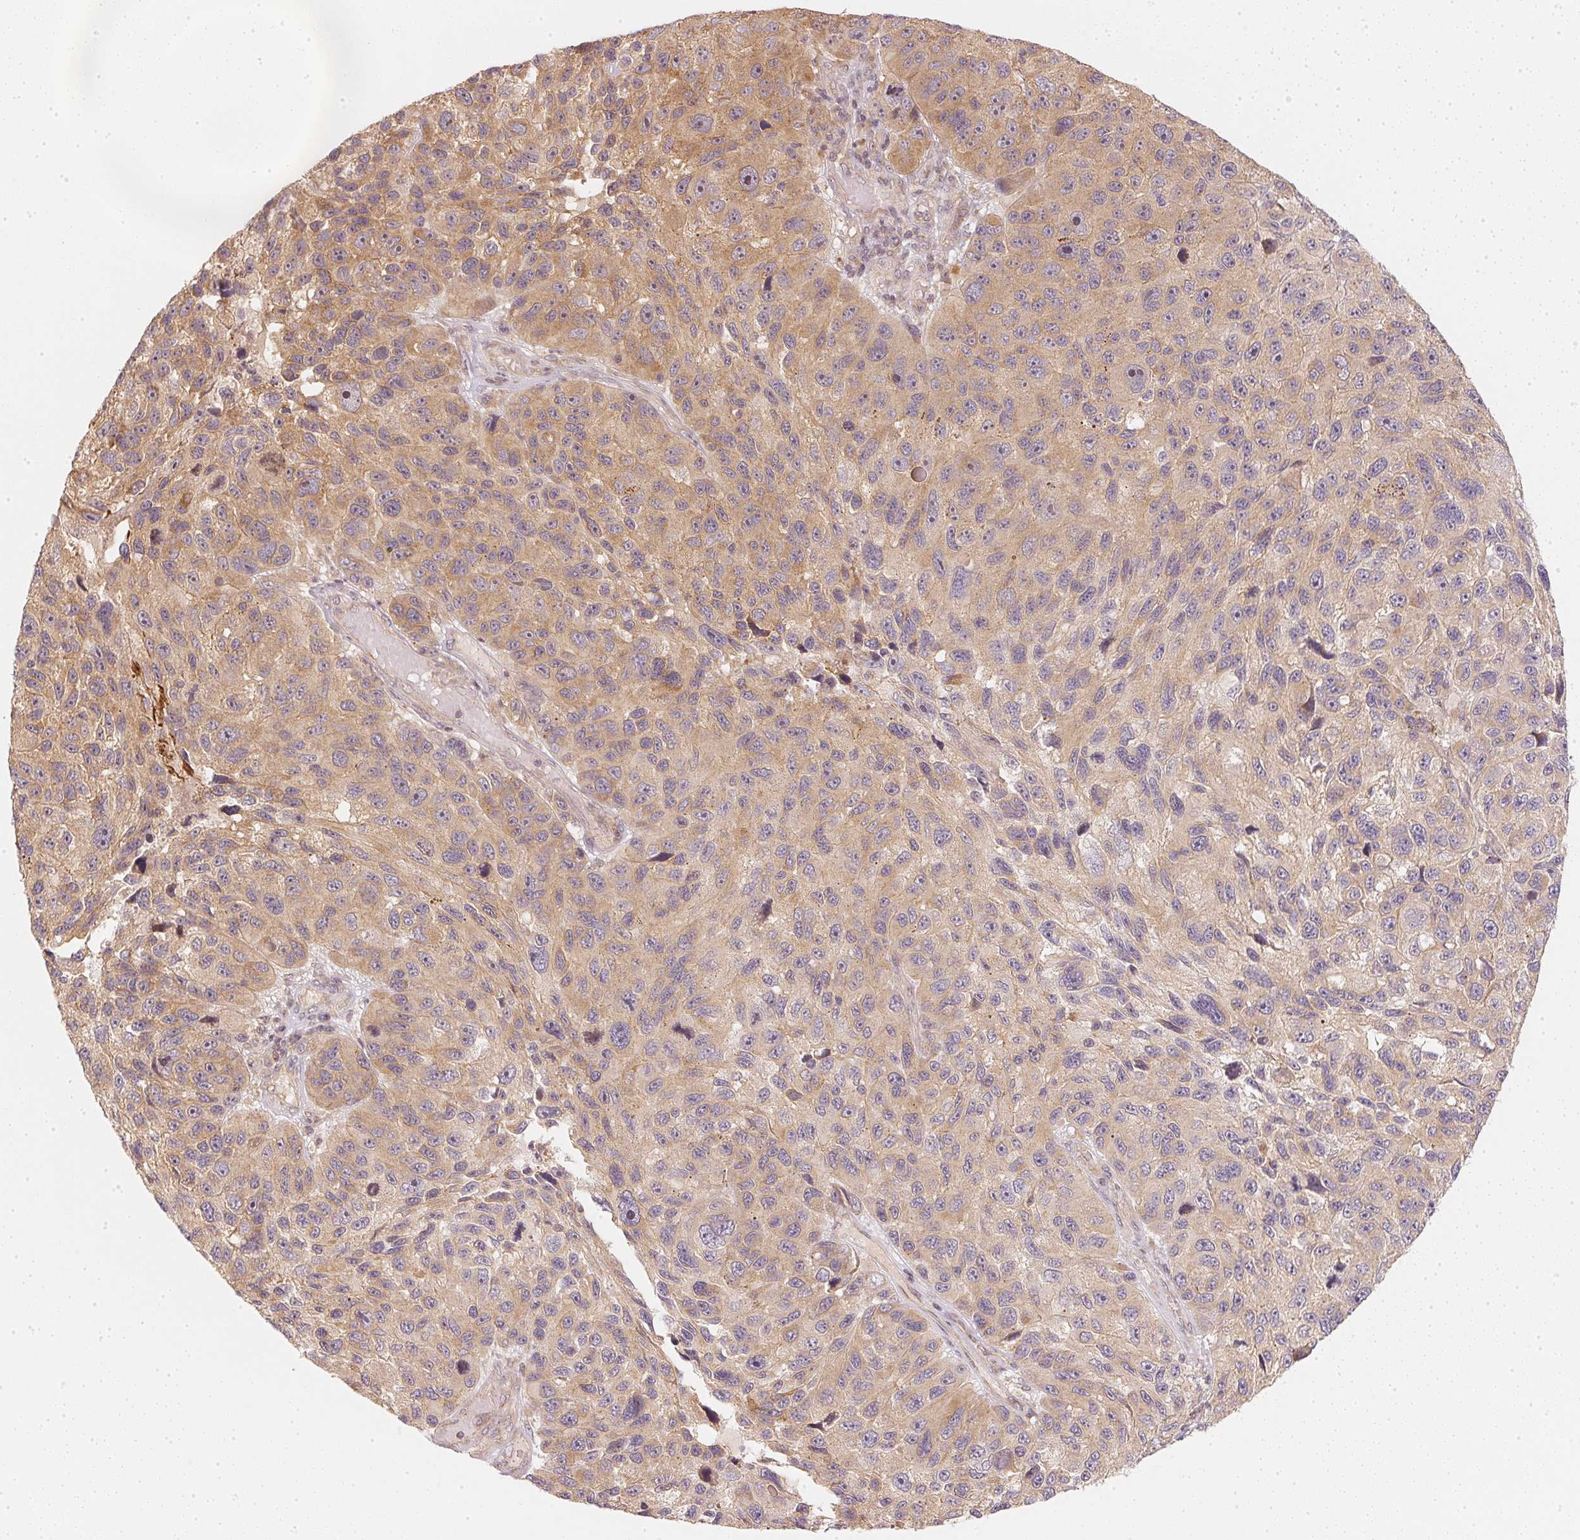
{"staining": {"intensity": "moderate", "quantity": "25%-75%", "location": "cytoplasmic/membranous,nuclear"}, "tissue": "melanoma", "cell_type": "Tumor cells", "image_type": "cancer", "snomed": [{"axis": "morphology", "description": "Malignant melanoma, NOS"}, {"axis": "topography", "description": "Skin"}], "caption": "This micrograph reveals immunohistochemistry staining of human melanoma, with medium moderate cytoplasmic/membranous and nuclear expression in approximately 25%-75% of tumor cells.", "gene": "WDR54", "patient": {"sex": "male", "age": 53}}